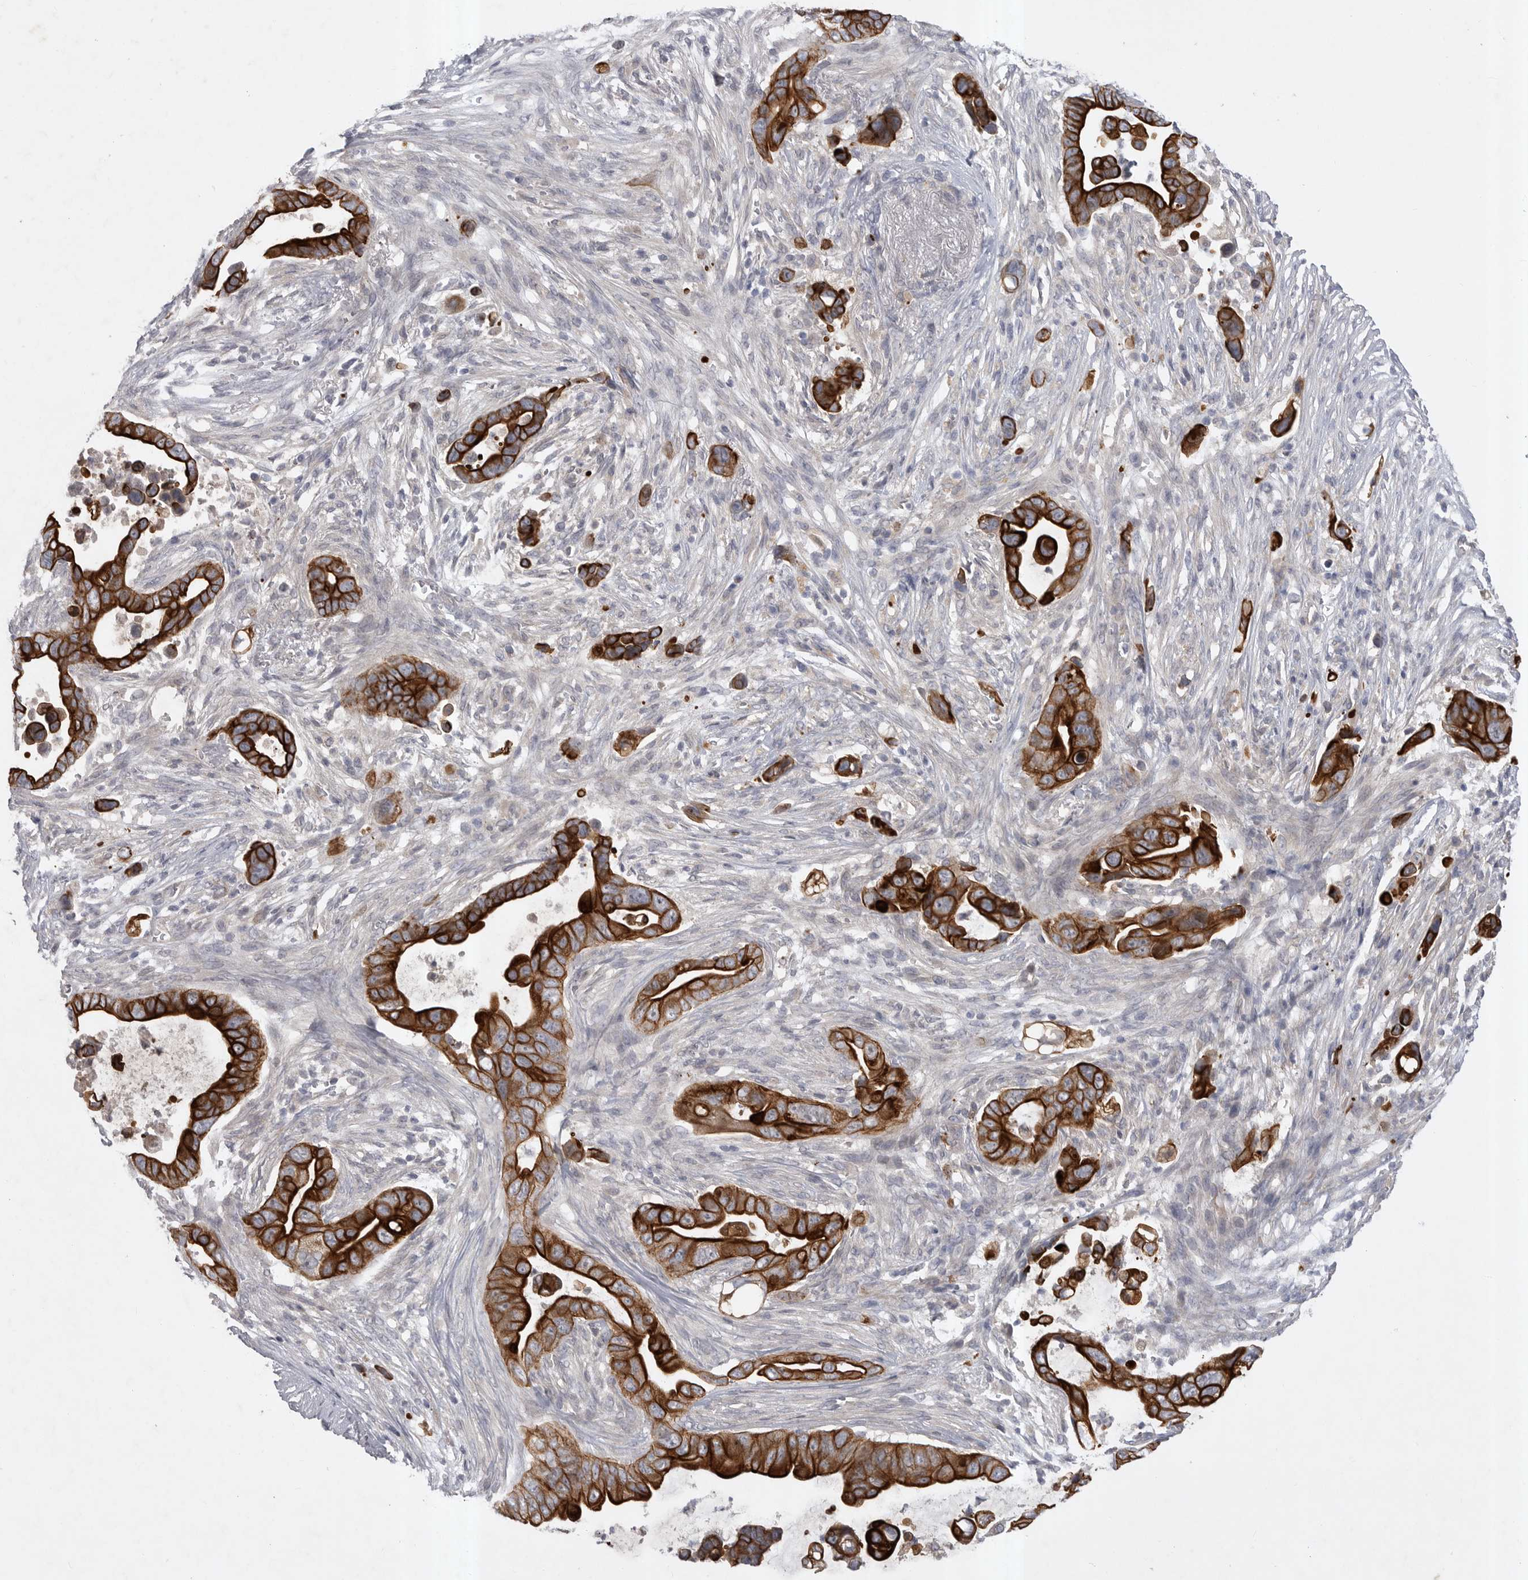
{"staining": {"intensity": "strong", "quantity": ">75%", "location": "cytoplasmic/membranous"}, "tissue": "pancreatic cancer", "cell_type": "Tumor cells", "image_type": "cancer", "snomed": [{"axis": "morphology", "description": "Adenocarcinoma, NOS"}, {"axis": "topography", "description": "Pancreas"}], "caption": "Immunohistochemistry staining of pancreatic adenocarcinoma, which demonstrates high levels of strong cytoplasmic/membranous expression in about >75% of tumor cells indicating strong cytoplasmic/membranous protein positivity. The staining was performed using DAB (3,3'-diaminobenzidine) (brown) for protein detection and nuclei were counterstained in hematoxylin (blue).", "gene": "DHDDS", "patient": {"sex": "female", "age": 72}}